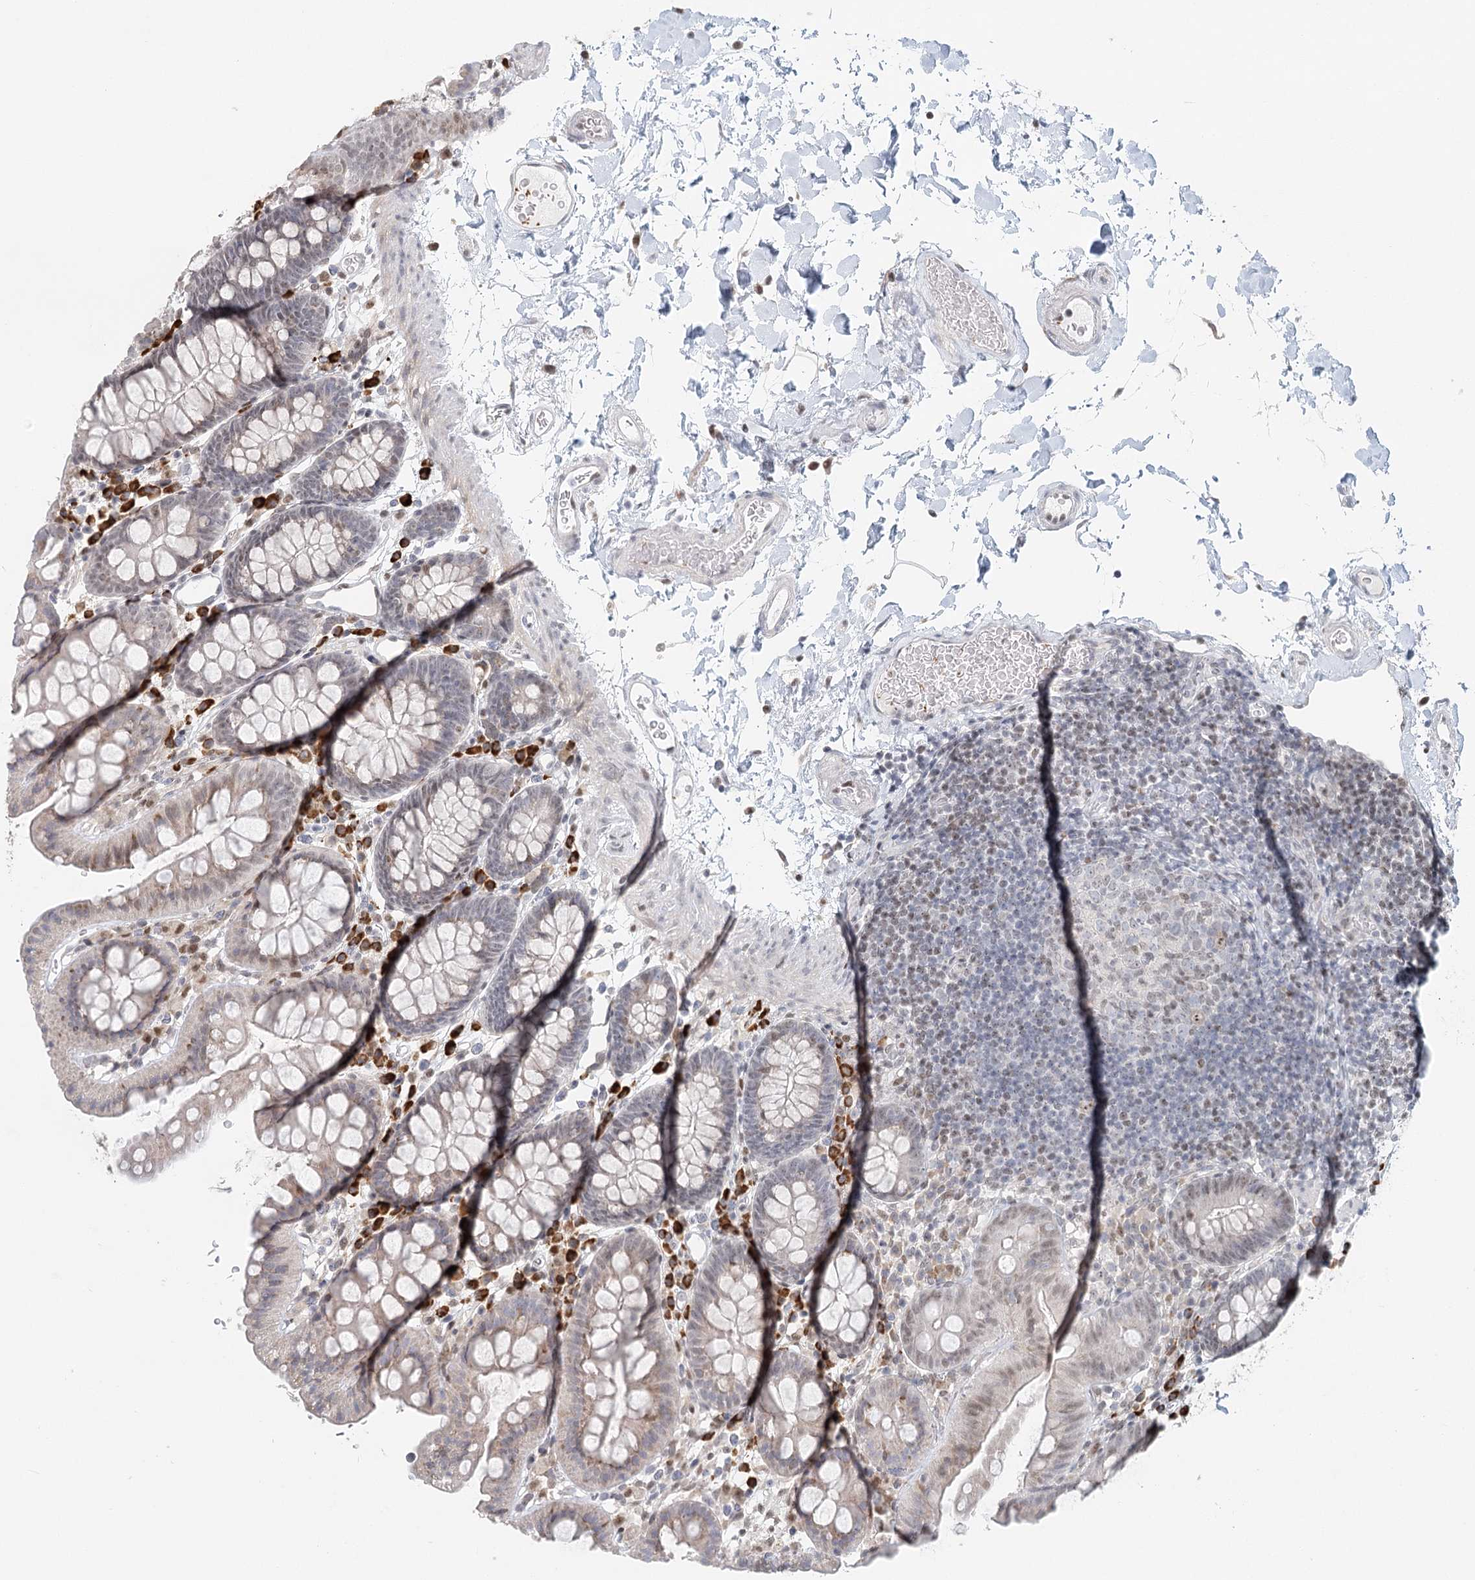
{"staining": {"intensity": "negative", "quantity": "none", "location": "none"}, "tissue": "colon", "cell_type": "Endothelial cells", "image_type": "normal", "snomed": [{"axis": "morphology", "description": "Normal tissue, NOS"}, {"axis": "topography", "description": "Colon"}], "caption": "A high-resolution histopathology image shows immunohistochemistry staining of unremarkable colon, which exhibits no significant positivity in endothelial cells.", "gene": "BNIP5", "patient": {"sex": "male", "age": 75}}